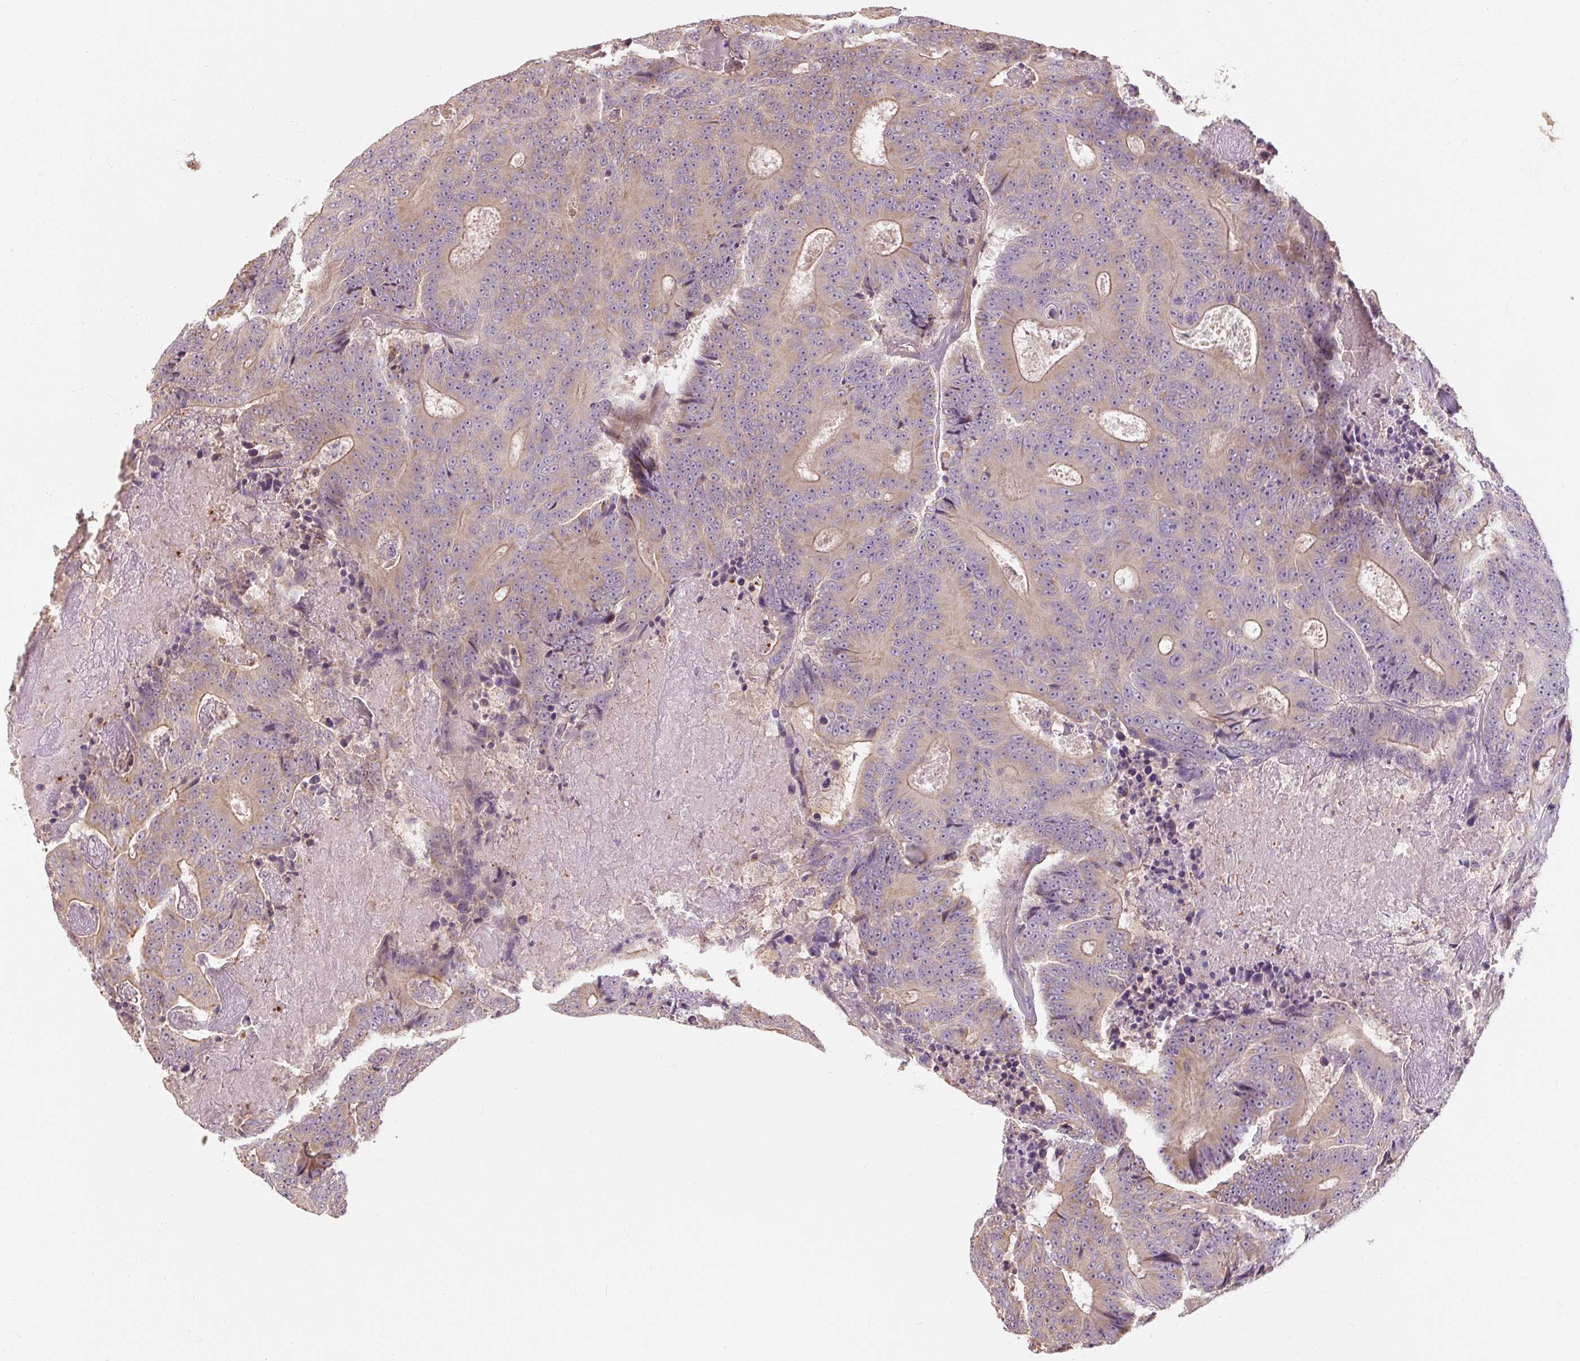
{"staining": {"intensity": "moderate", "quantity": "25%-75%", "location": "cytoplasmic/membranous"}, "tissue": "colorectal cancer", "cell_type": "Tumor cells", "image_type": "cancer", "snomed": [{"axis": "morphology", "description": "Adenocarcinoma, NOS"}, {"axis": "topography", "description": "Colon"}], "caption": "Protein expression analysis of colorectal adenocarcinoma reveals moderate cytoplasmic/membranous expression in approximately 25%-75% of tumor cells.", "gene": "RB1CC1", "patient": {"sex": "male", "age": 83}}